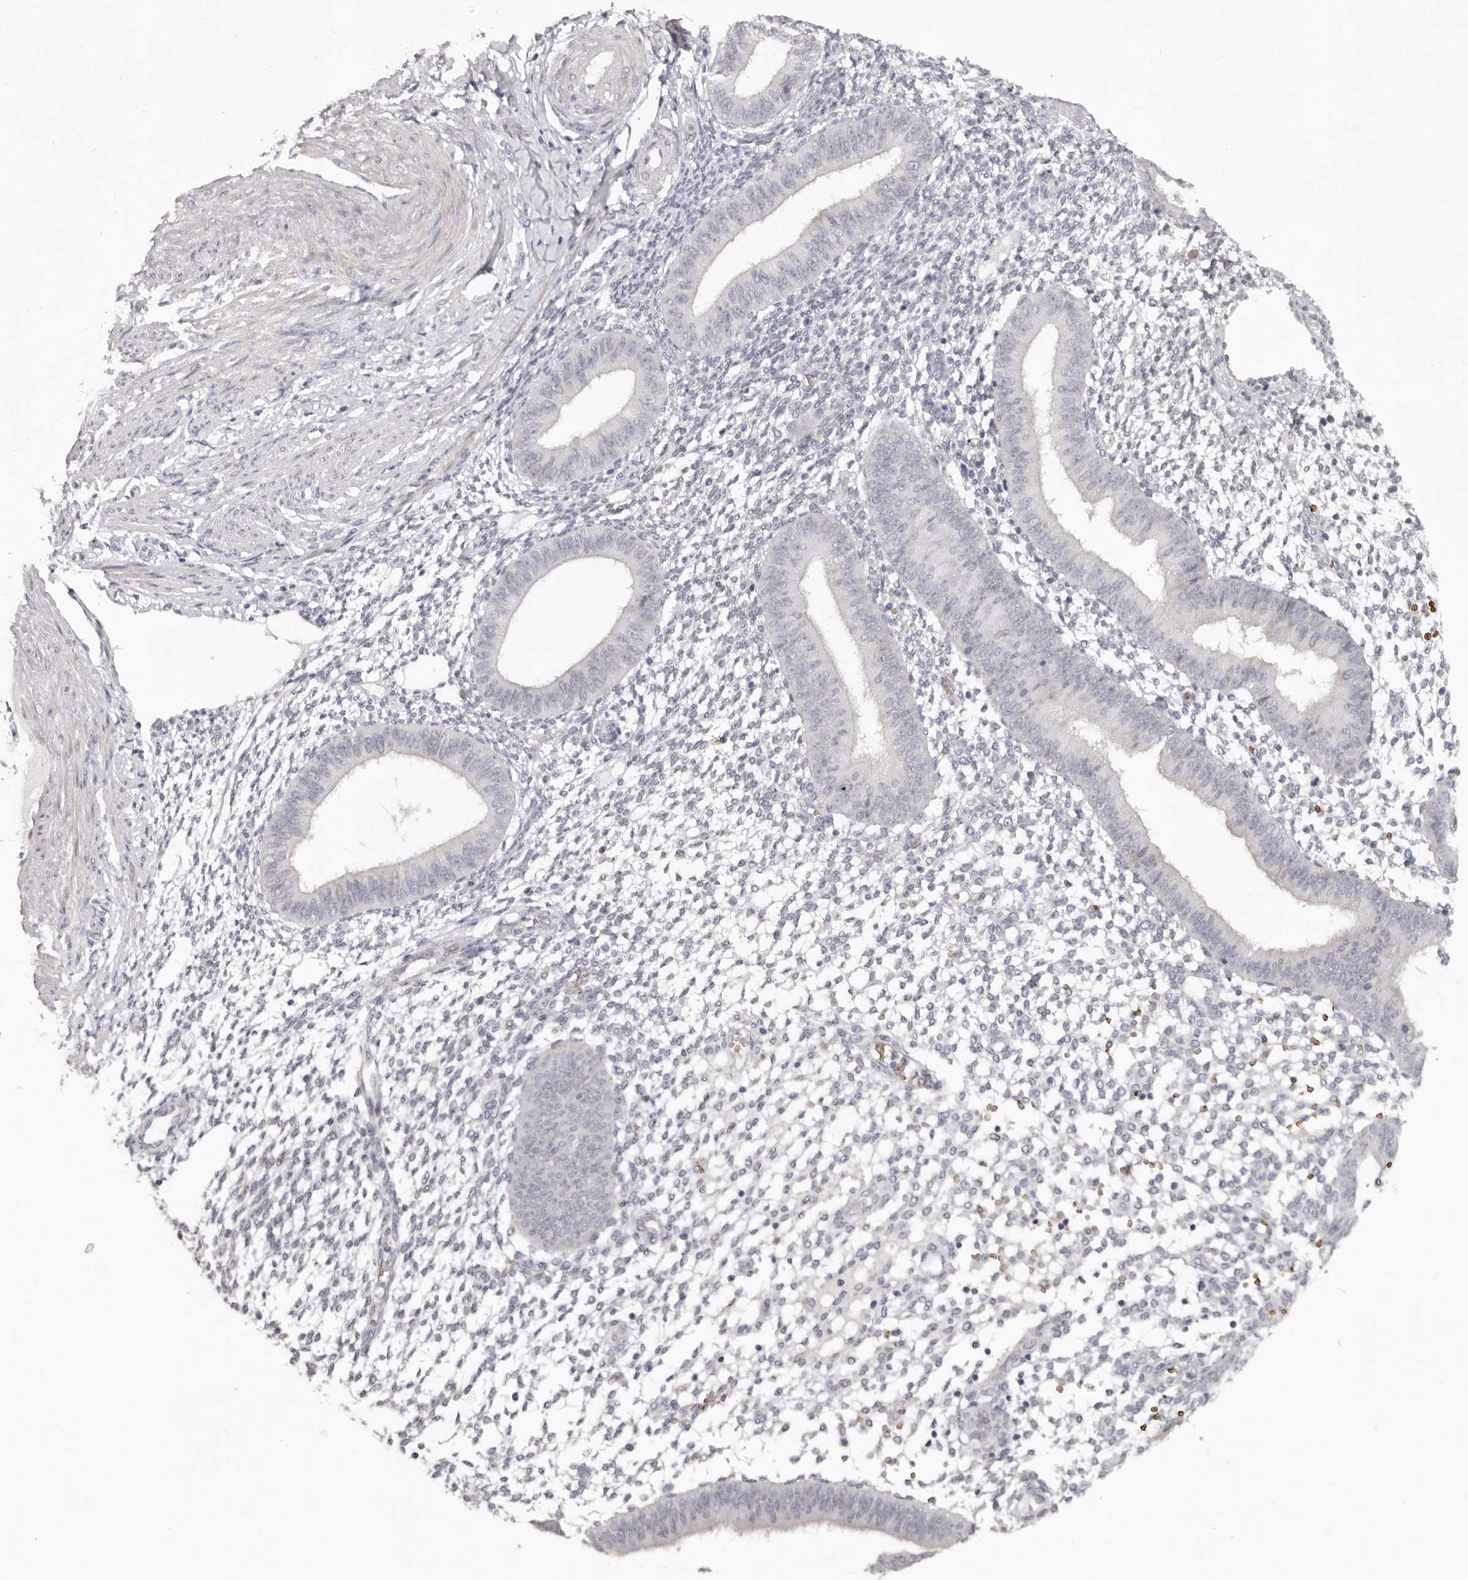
{"staining": {"intensity": "negative", "quantity": "none", "location": "none"}, "tissue": "endometrium", "cell_type": "Cells in endometrial stroma", "image_type": "normal", "snomed": [{"axis": "morphology", "description": "Normal tissue, NOS"}, {"axis": "topography", "description": "Uterus"}, {"axis": "topography", "description": "Endometrium"}], "caption": "This is a photomicrograph of immunohistochemistry (IHC) staining of normal endometrium, which shows no staining in cells in endometrial stroma. The staining is performed using DAB brown chromogen with nuclei counter-stained in using hematoxylin.", "gene": "TNR", "patient": {"sex": "female", "age": 48}}